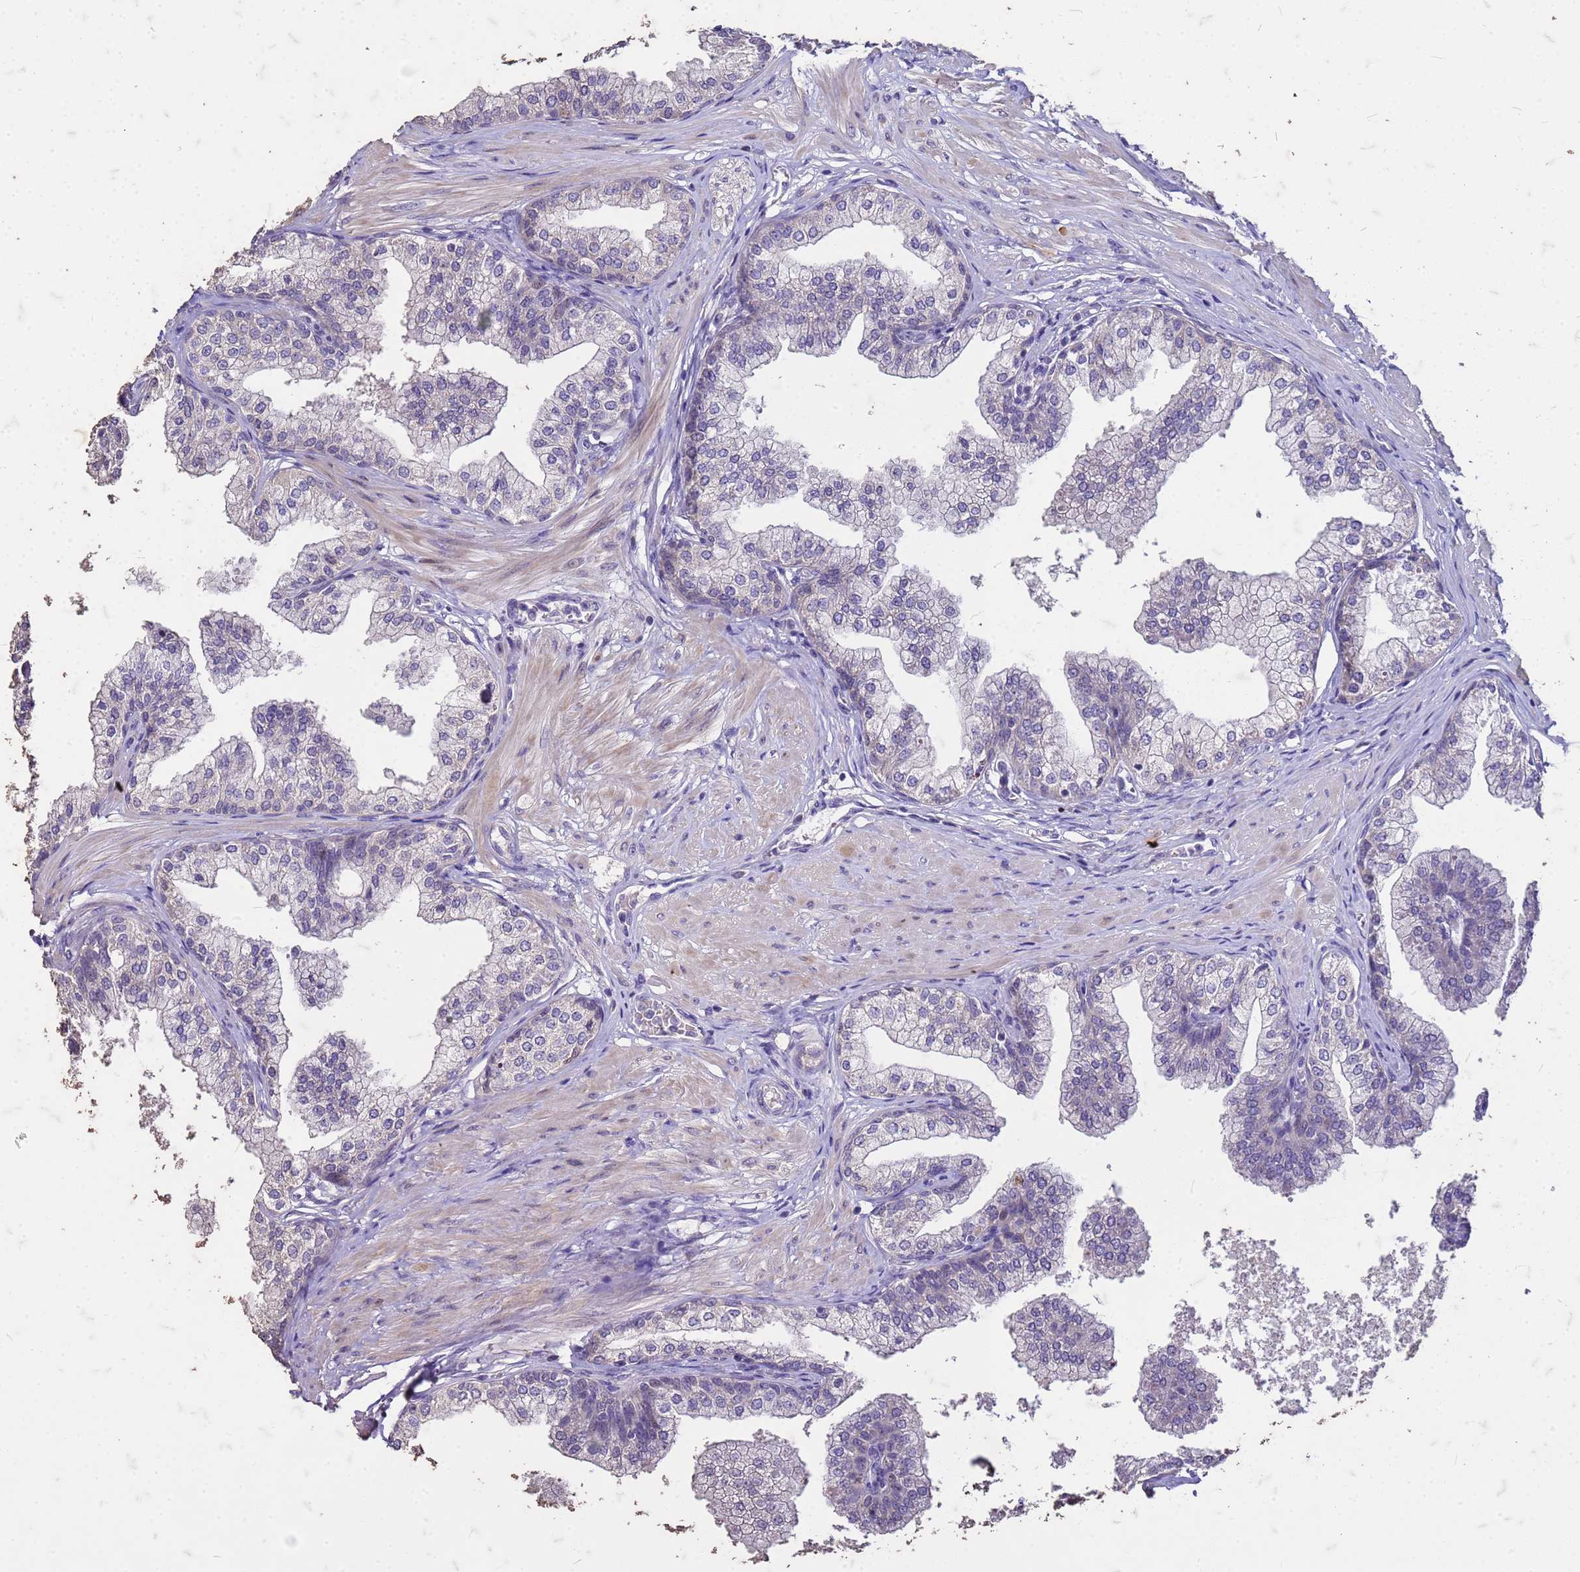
{"staining": {"intensity": "negative", "quantity": "none", "location": "none"}, "tissue": "prostate", "cell_type": "Glandular cells", "image_type": "normal", "snomed": [{"axis": "morphology", "description": "Normal tissue, NOS"}, {"axis": "topography", "description": "Prostate"}], "caption": "This is an IHC photomicrograph of unremarkable human prostate. There is no positivity in glandular cells.", "gene": "FAM184B", "patient": {"sex": "male", "age": 60}}